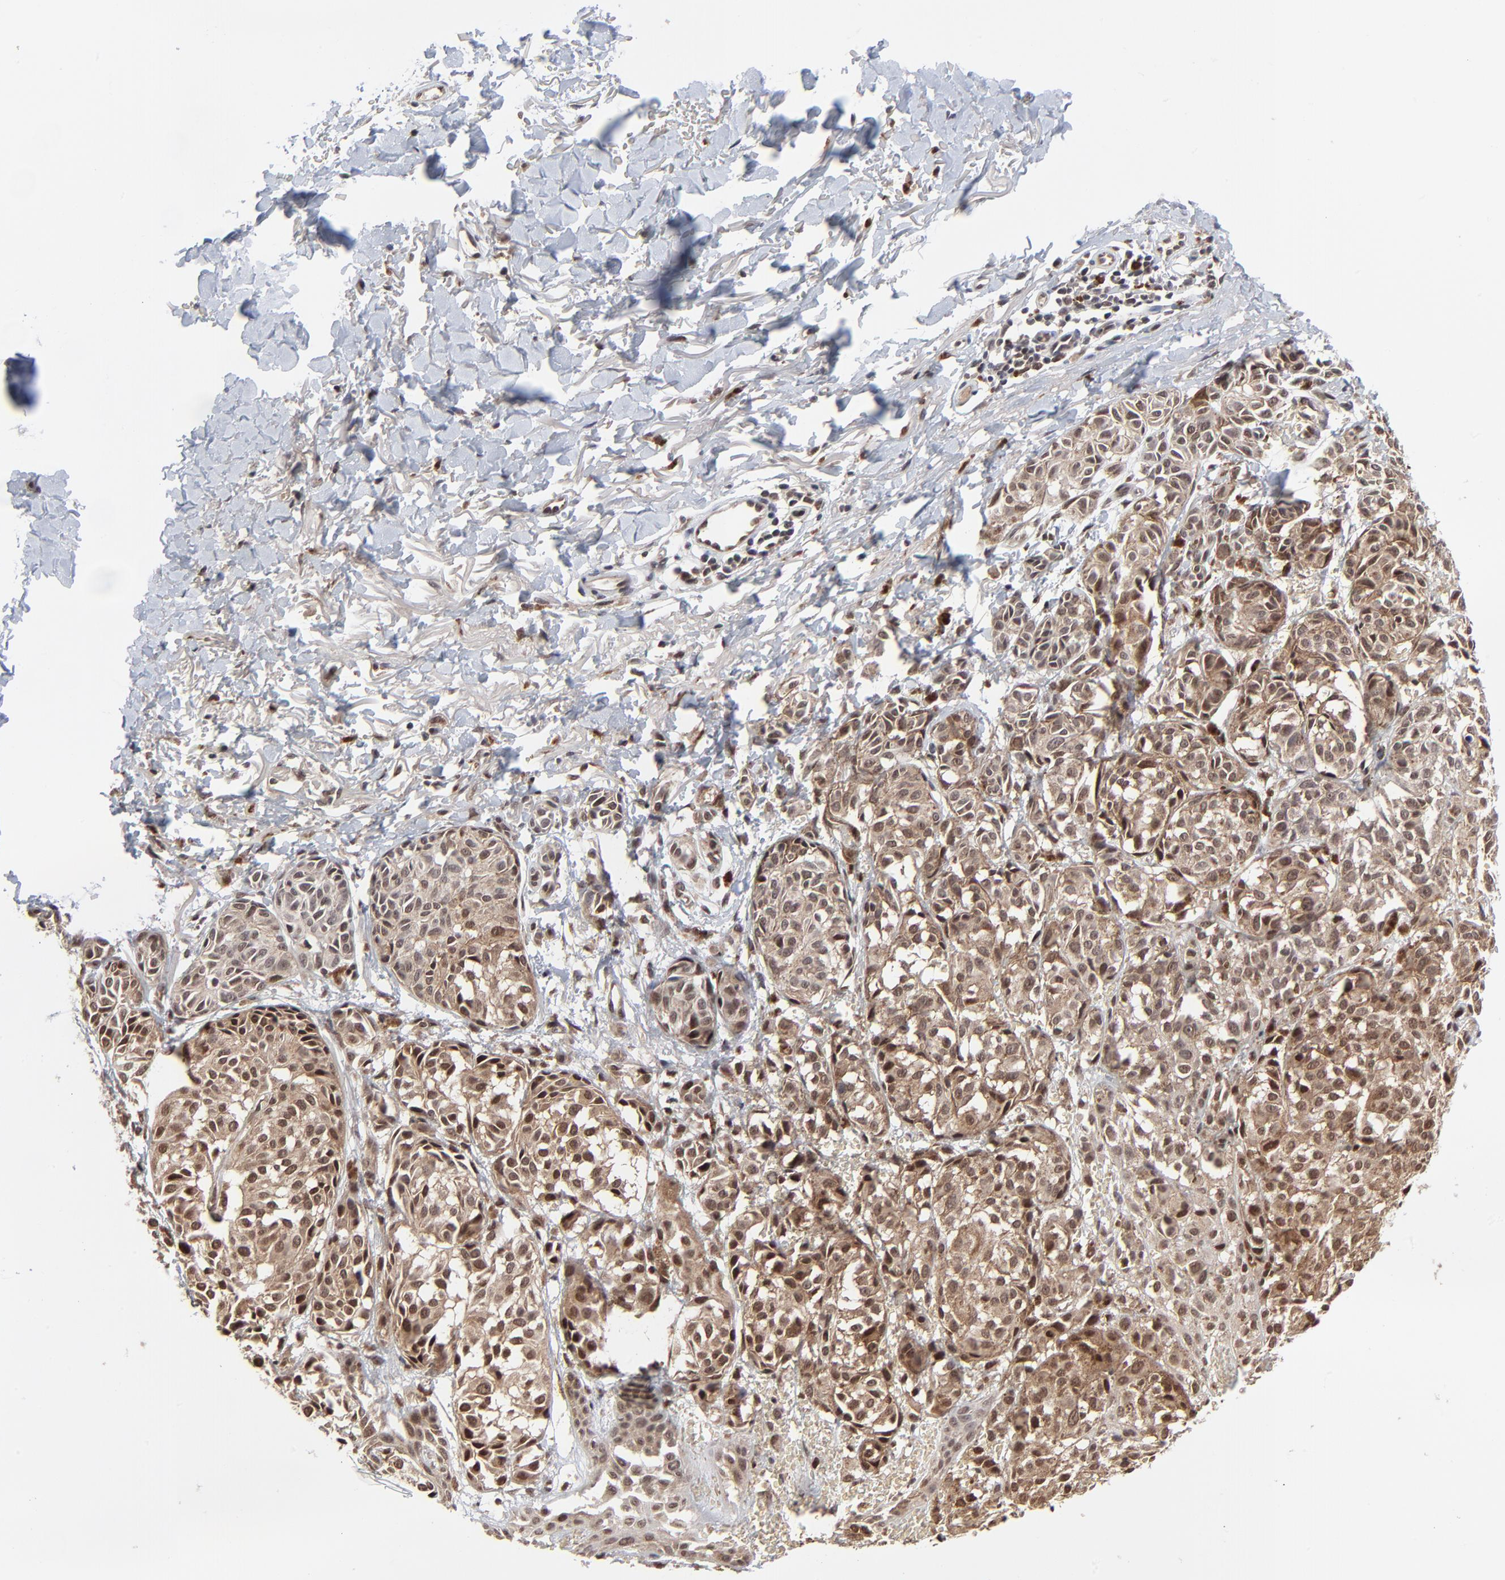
{"staining": {"intensity": "moderate", "quantity": ">75%", "location": "cytoplasmic/membranous,nuclear"}, "tissue": "melanoma", "cell_type": "Tumor cells", "image_type": "cancer", "snomed": [{"axis": "morphology", "description": "Malignant melanoma, NOS"}, {"axis": "topography", "description": "Skin"}], "caption": "IHC photomicrograph of neoplastic tissue: human malignant melanoma stained using IHC demonstrates medium levels of moderate protein expression localized specifically in the cytoplasmic/membranous and nuclear of tumor cells, appearing as a cytoplasmic/membranous and nuclear brown color.", "gene": "CASP10", "patient": {"sex": "male", "age": 76}}